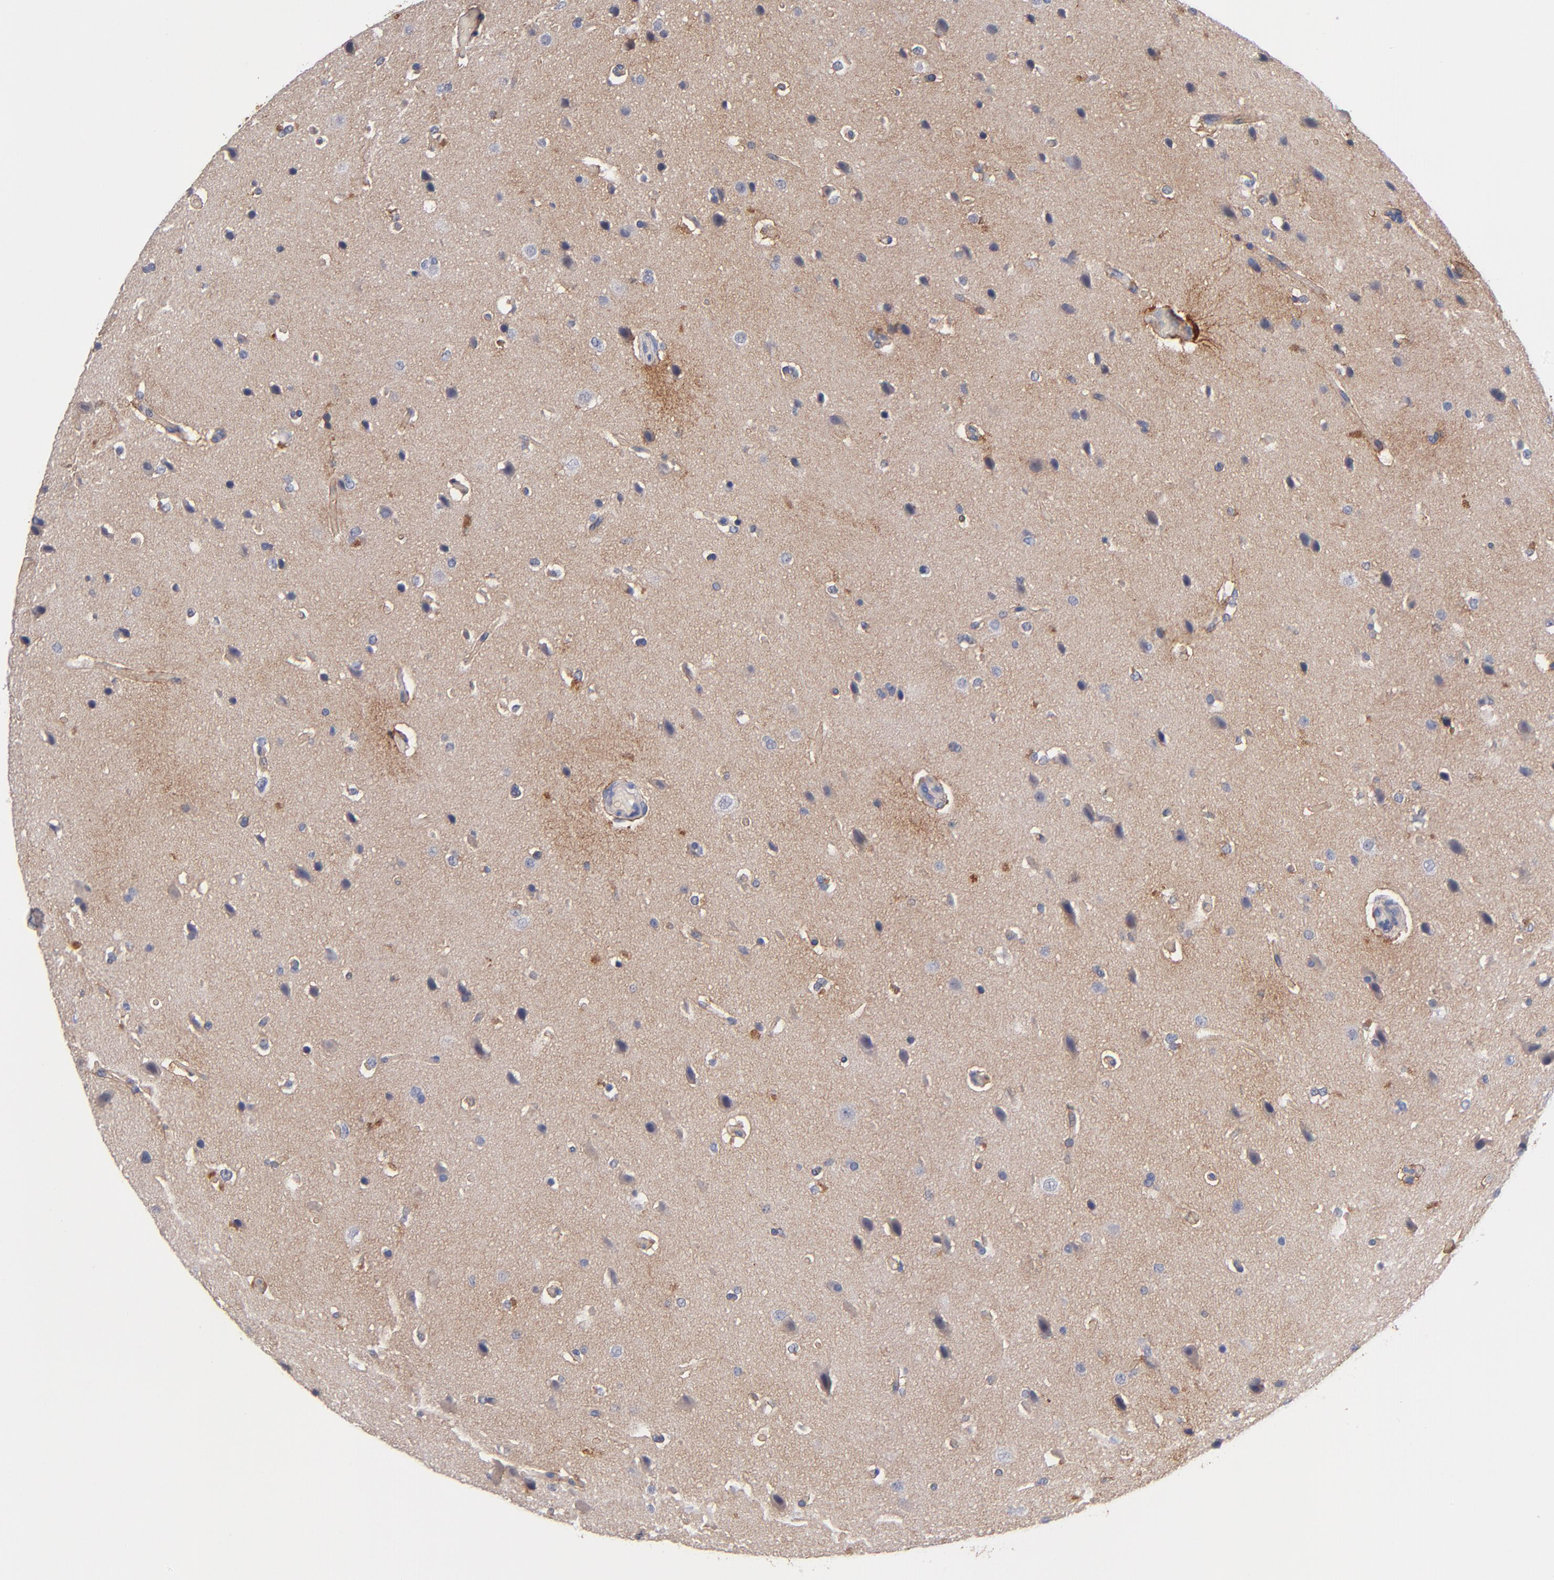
{"staining": {"intensity": "weak", "quantity": ">75%", "location": "cytoplasmic/membranous"}, "tissue": "glioma", "cell_type": "Tumor cells", "image_type": "cancer", "snomed": [{"axis": "morphology", "description": "Glioma, malignant, Low grade"}, {"axis": "topography", "description": "Cerebral cortex"}], "caption": "Weak cytoplasmic/membranous protein staining is present in about >75% of tumor cells in malignant glioma (low-grade).", "gene": "PLSCR4", "patient": {"sex": "female", "age": 47}}